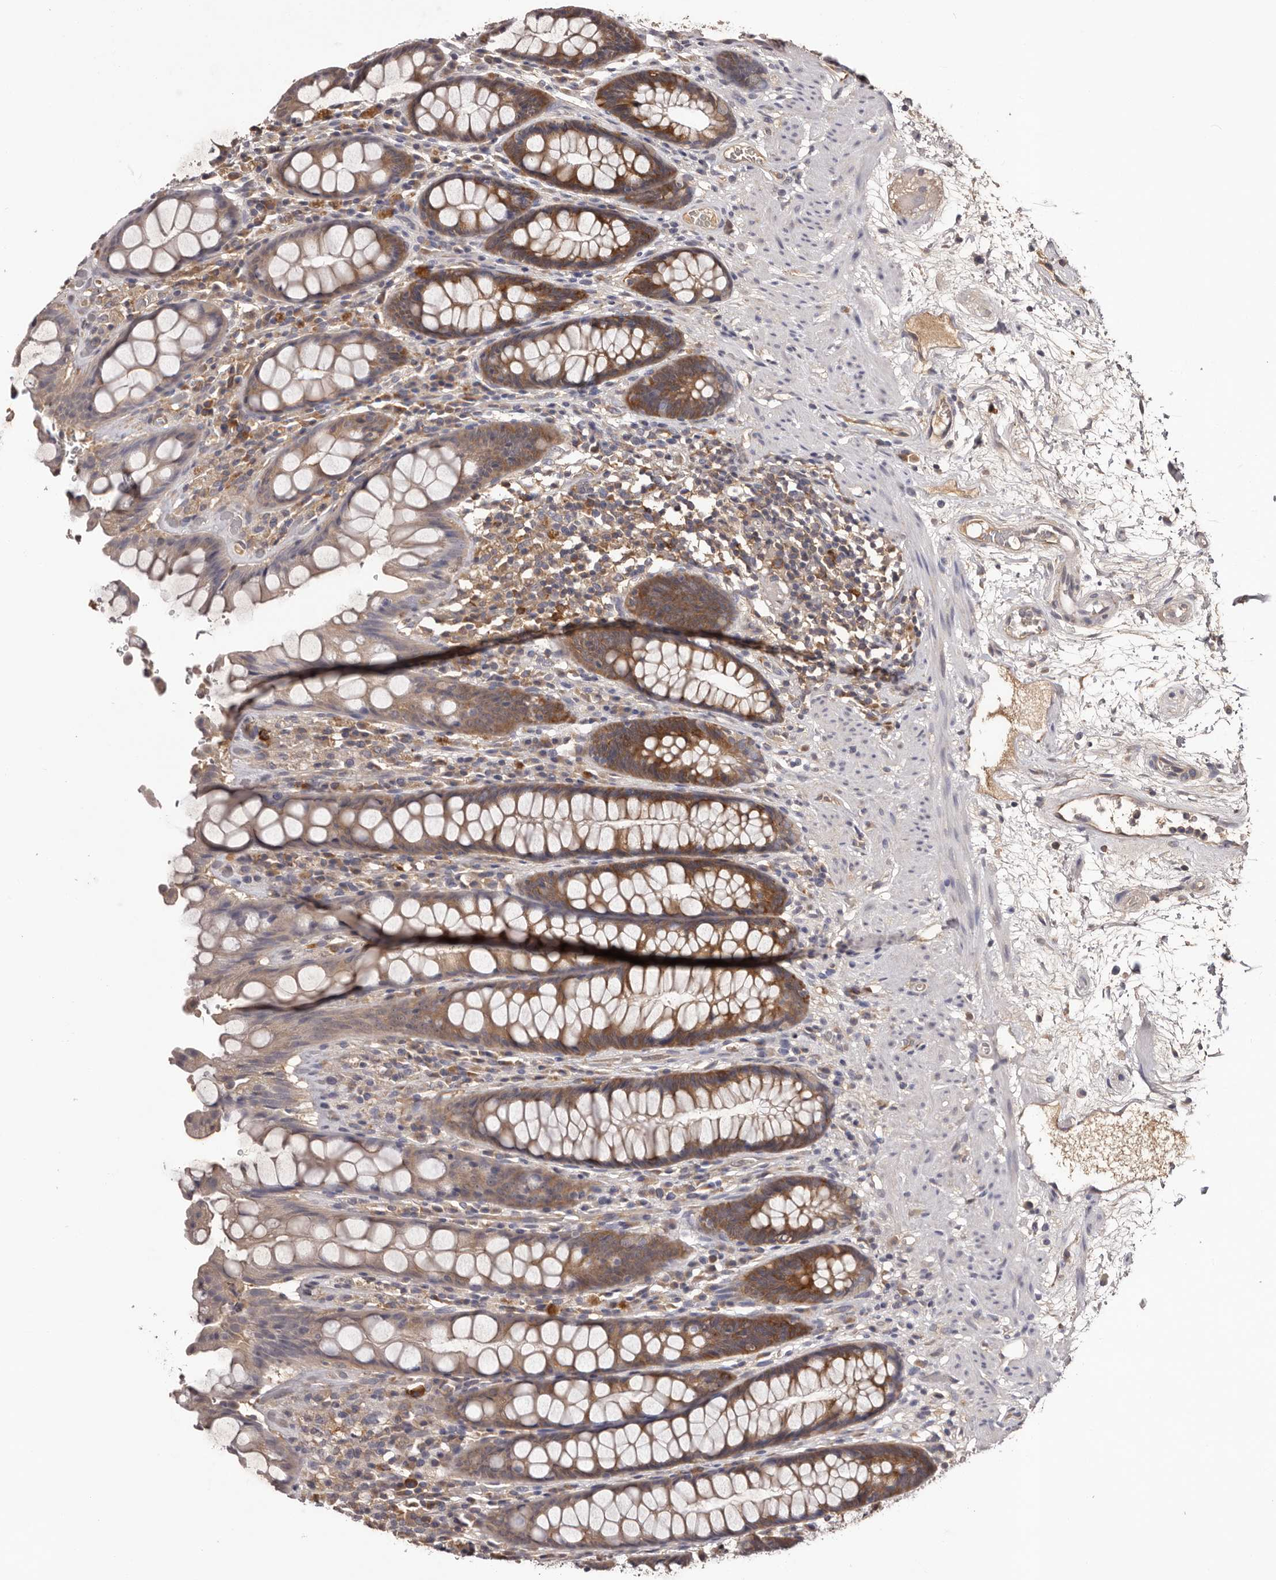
{"staining": {"intensity": "moderate", "quantity": ">75%", "location": "cytoplasmic/membranous"}, "tissue": "rectum", "cell_type": "Glandular cells", "image_type": "normal", "snomed": [{"axis": "morphology", "description": "Normal tissue, NOS"}, {"axis": "topography", "description": "Rectum"}], "caption": "This image displays benign rectum stained with immunohistochemistry (IHC) to label a protein in brown. The cytoplasmic/membranous of glandular cells show moderate positivity for the protein. Nuclei are counter-stained blue.", "gene": "LTV1", "patient": {"sex": "male", "age": 64}}